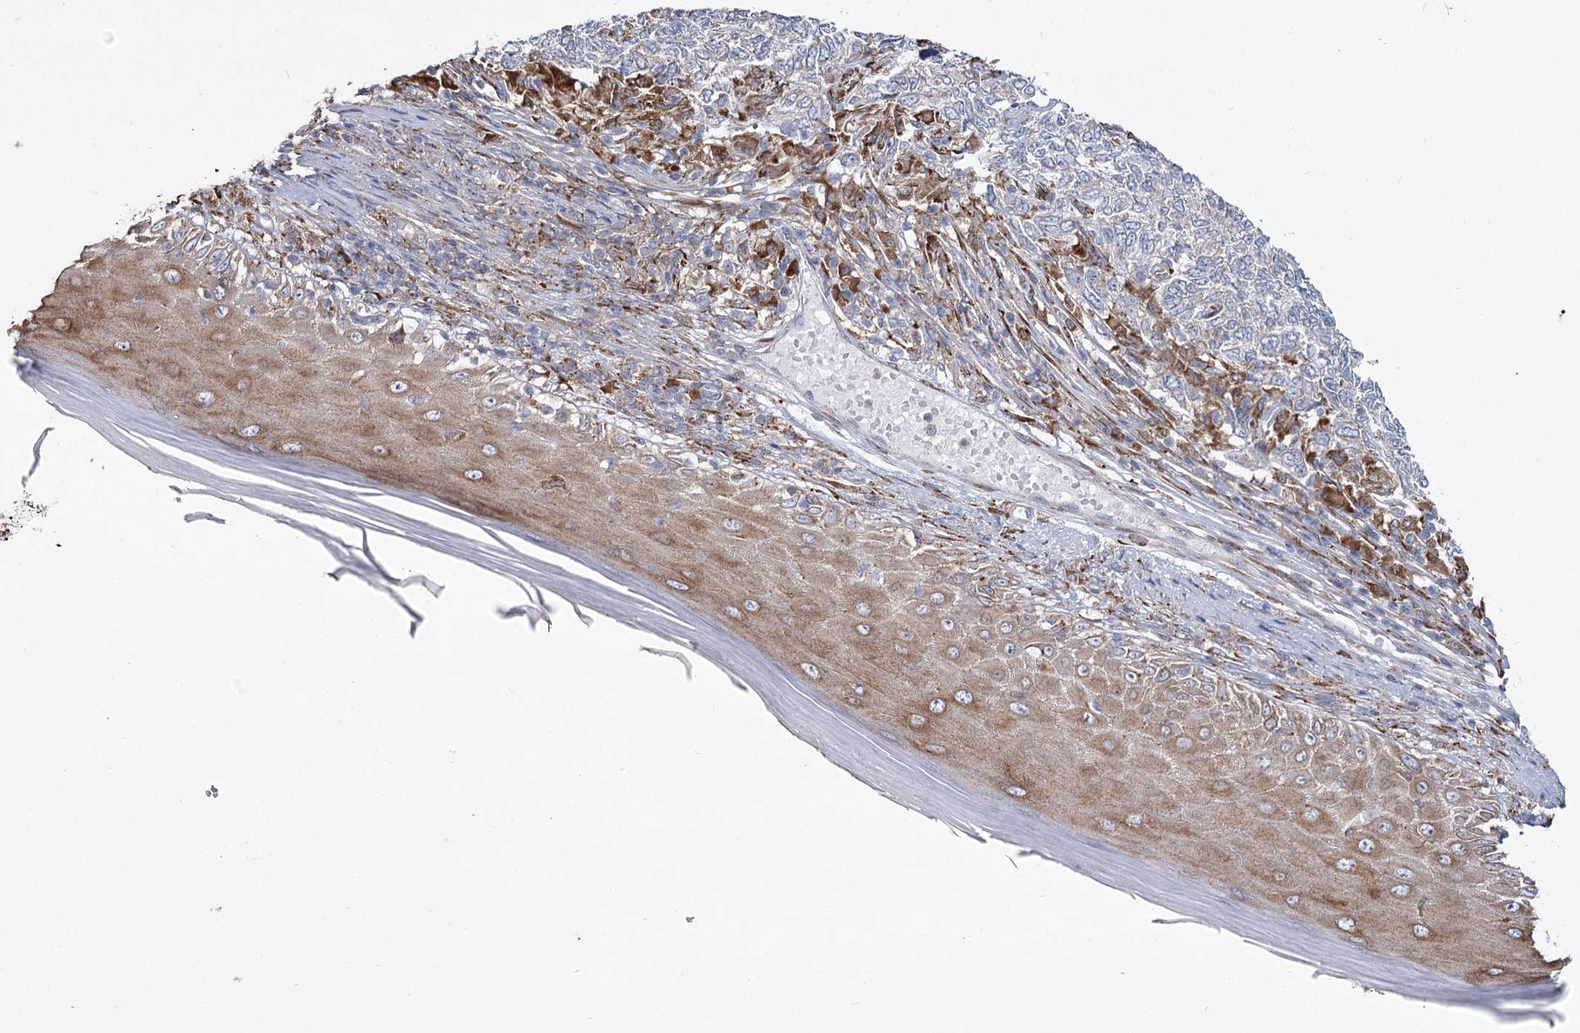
{"staining": {"intensity": "negative", "quantity": "none", "location": "none"}, "tissue": "skin cancer", "cell_type": "Tumor cells", "image_type": "cancer", "snomed": [{"axis": "morphology", "description": "Basal cell carcinoma"}, {"axis": "topography", "description": "Skin"}], "caption": "Immunohistochemical staining of skin basal cell carcinoma demonstrates no significant expression in tumor cells. (DAB immunohistochemistry visualized using brightfield microscopy, high magnification).", "gene": "ZCCHC9", "patient": {"sex": "female", "age": 65}}